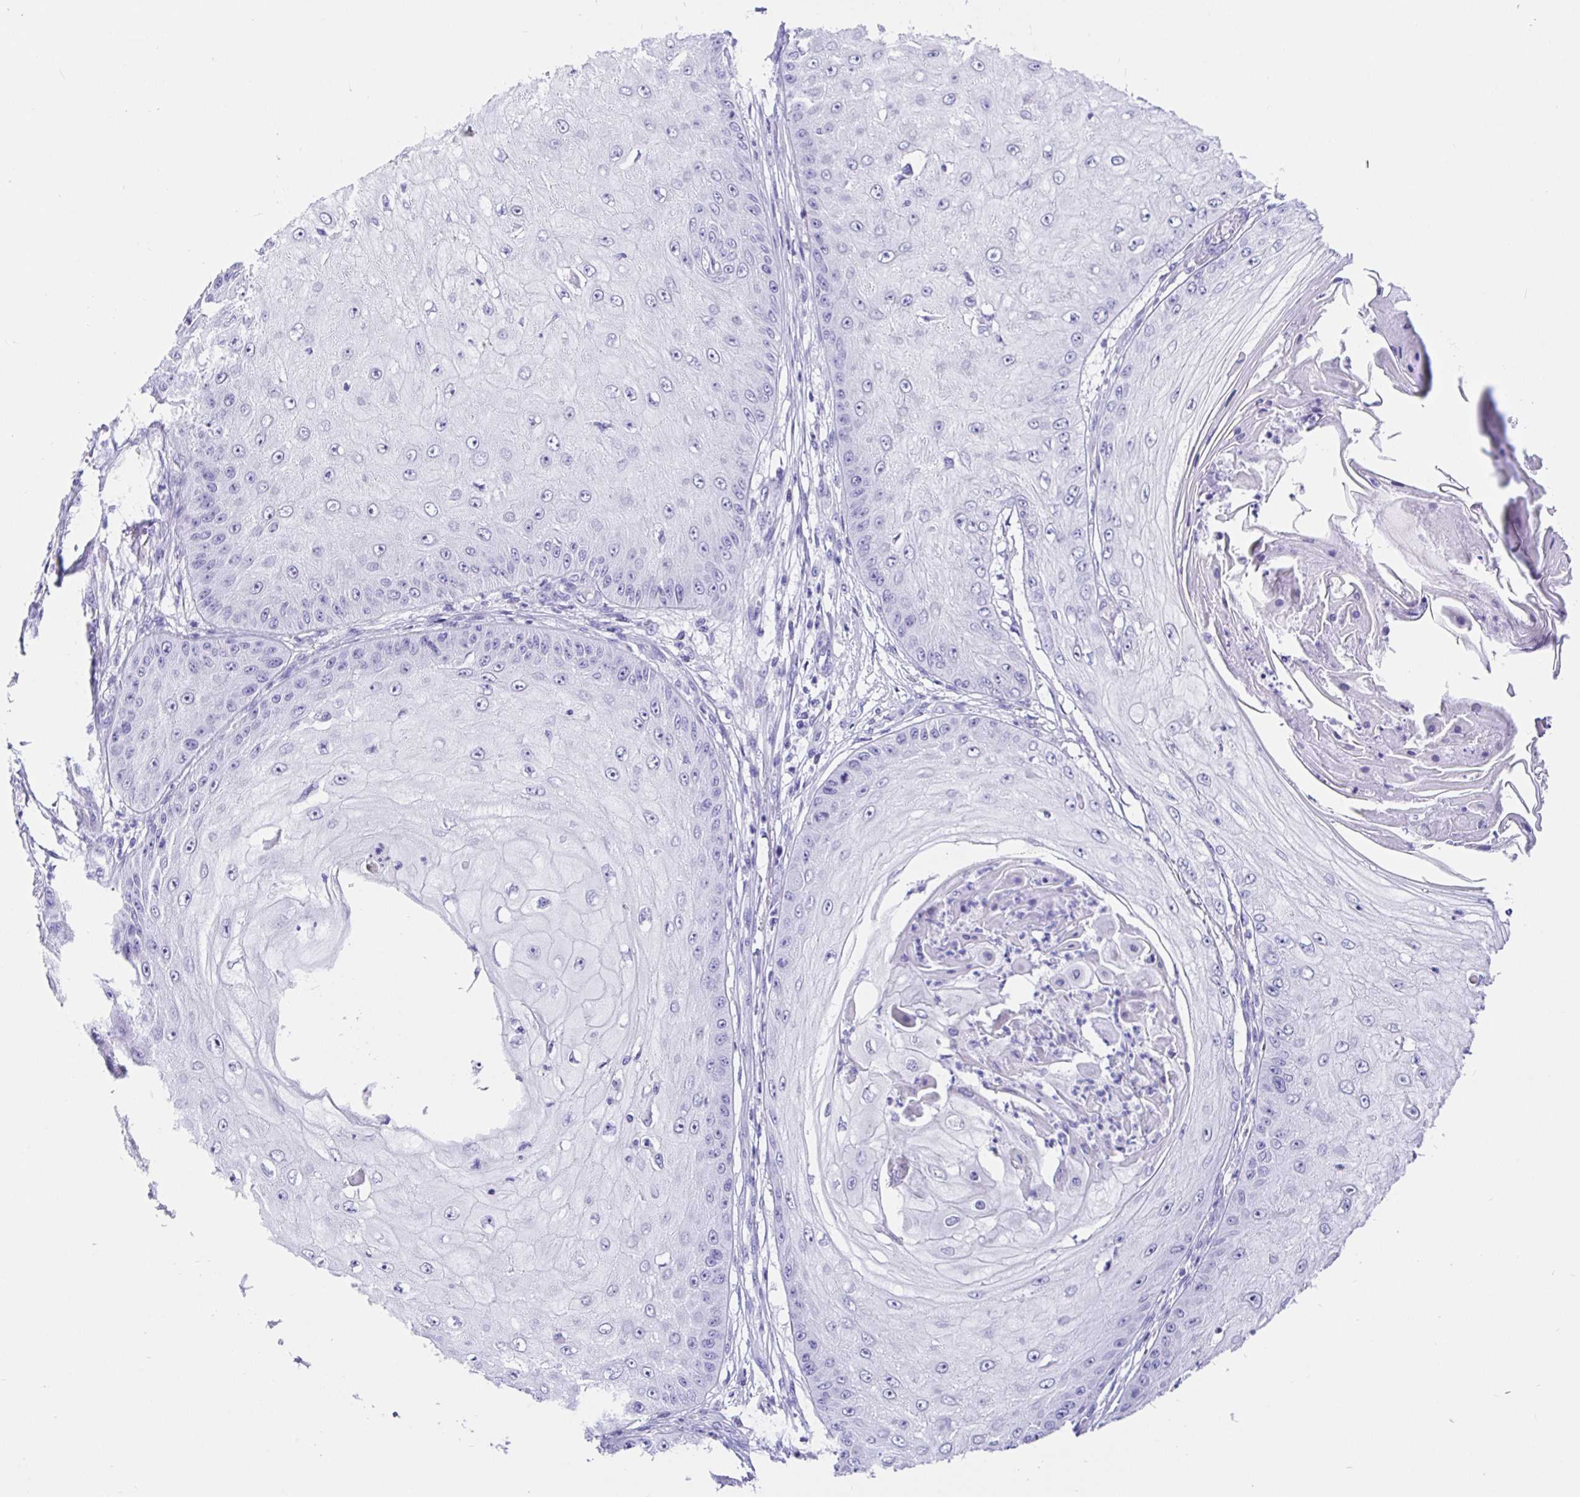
{"staining": {"intensity": "negative", "quantity": "none", "location": "none"}, "tissue": "skin cancer", "cell_type": "Tumor cells", "image_type": "cancer", "snomed": [{"axis": "morphology", "description": "Squamous cell carcinoma, NOS"}, {"axis": "topography", "description": "Skin"}], "caption": "The photomicrograph reveals no staining of tumor cells in skin cancer. (DAB (3,3'-diaminobenzidine) immunohistochemistry visualized using brightfield microscopy, high magnification).", "gene": "PRAMEF19", "patient": {"sex": "male", "age": 70}}